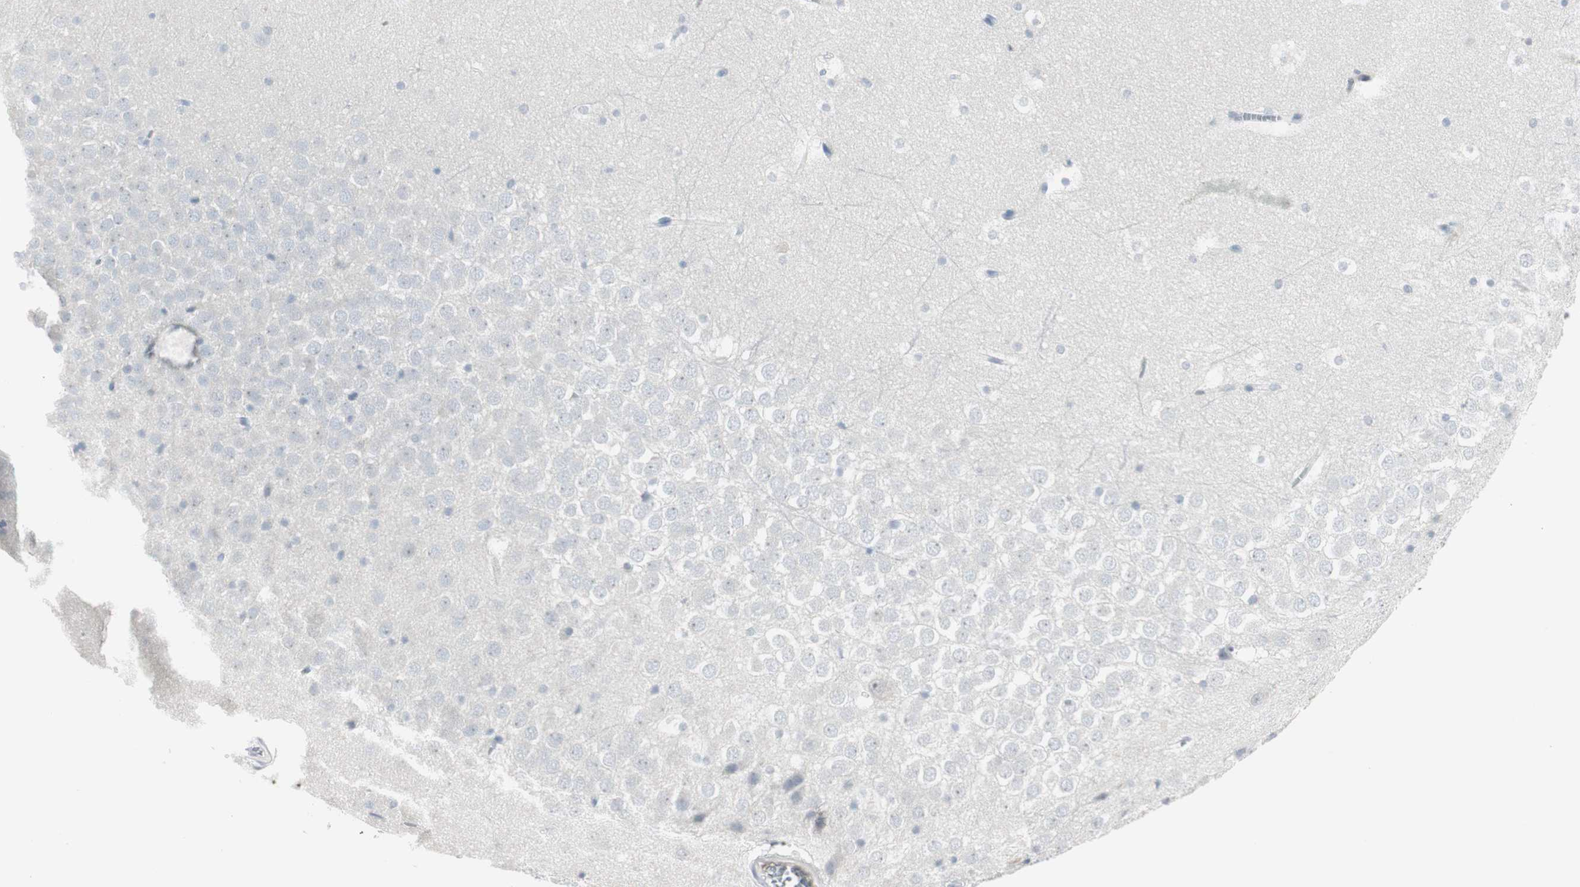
{"staining": {"intensity": "negative", "quantity": "none", "location": "none"}, "tissue": "hippocampus", "cell_type": "Glial cells", "image_type": "normal", "snomed": [{"axis": "morphology", "description": "Normal tissue, NOS"}, {"axis": "topography", "description": "Hippocampus"}], "caption": "Immunohistochemistry histopathology image of normal hippocampus stained for a protein (brown), which demonstrates no positivity in glial cells.", "gene": "MAP4K4", "patient": {"sex": "male", "age": 45}}